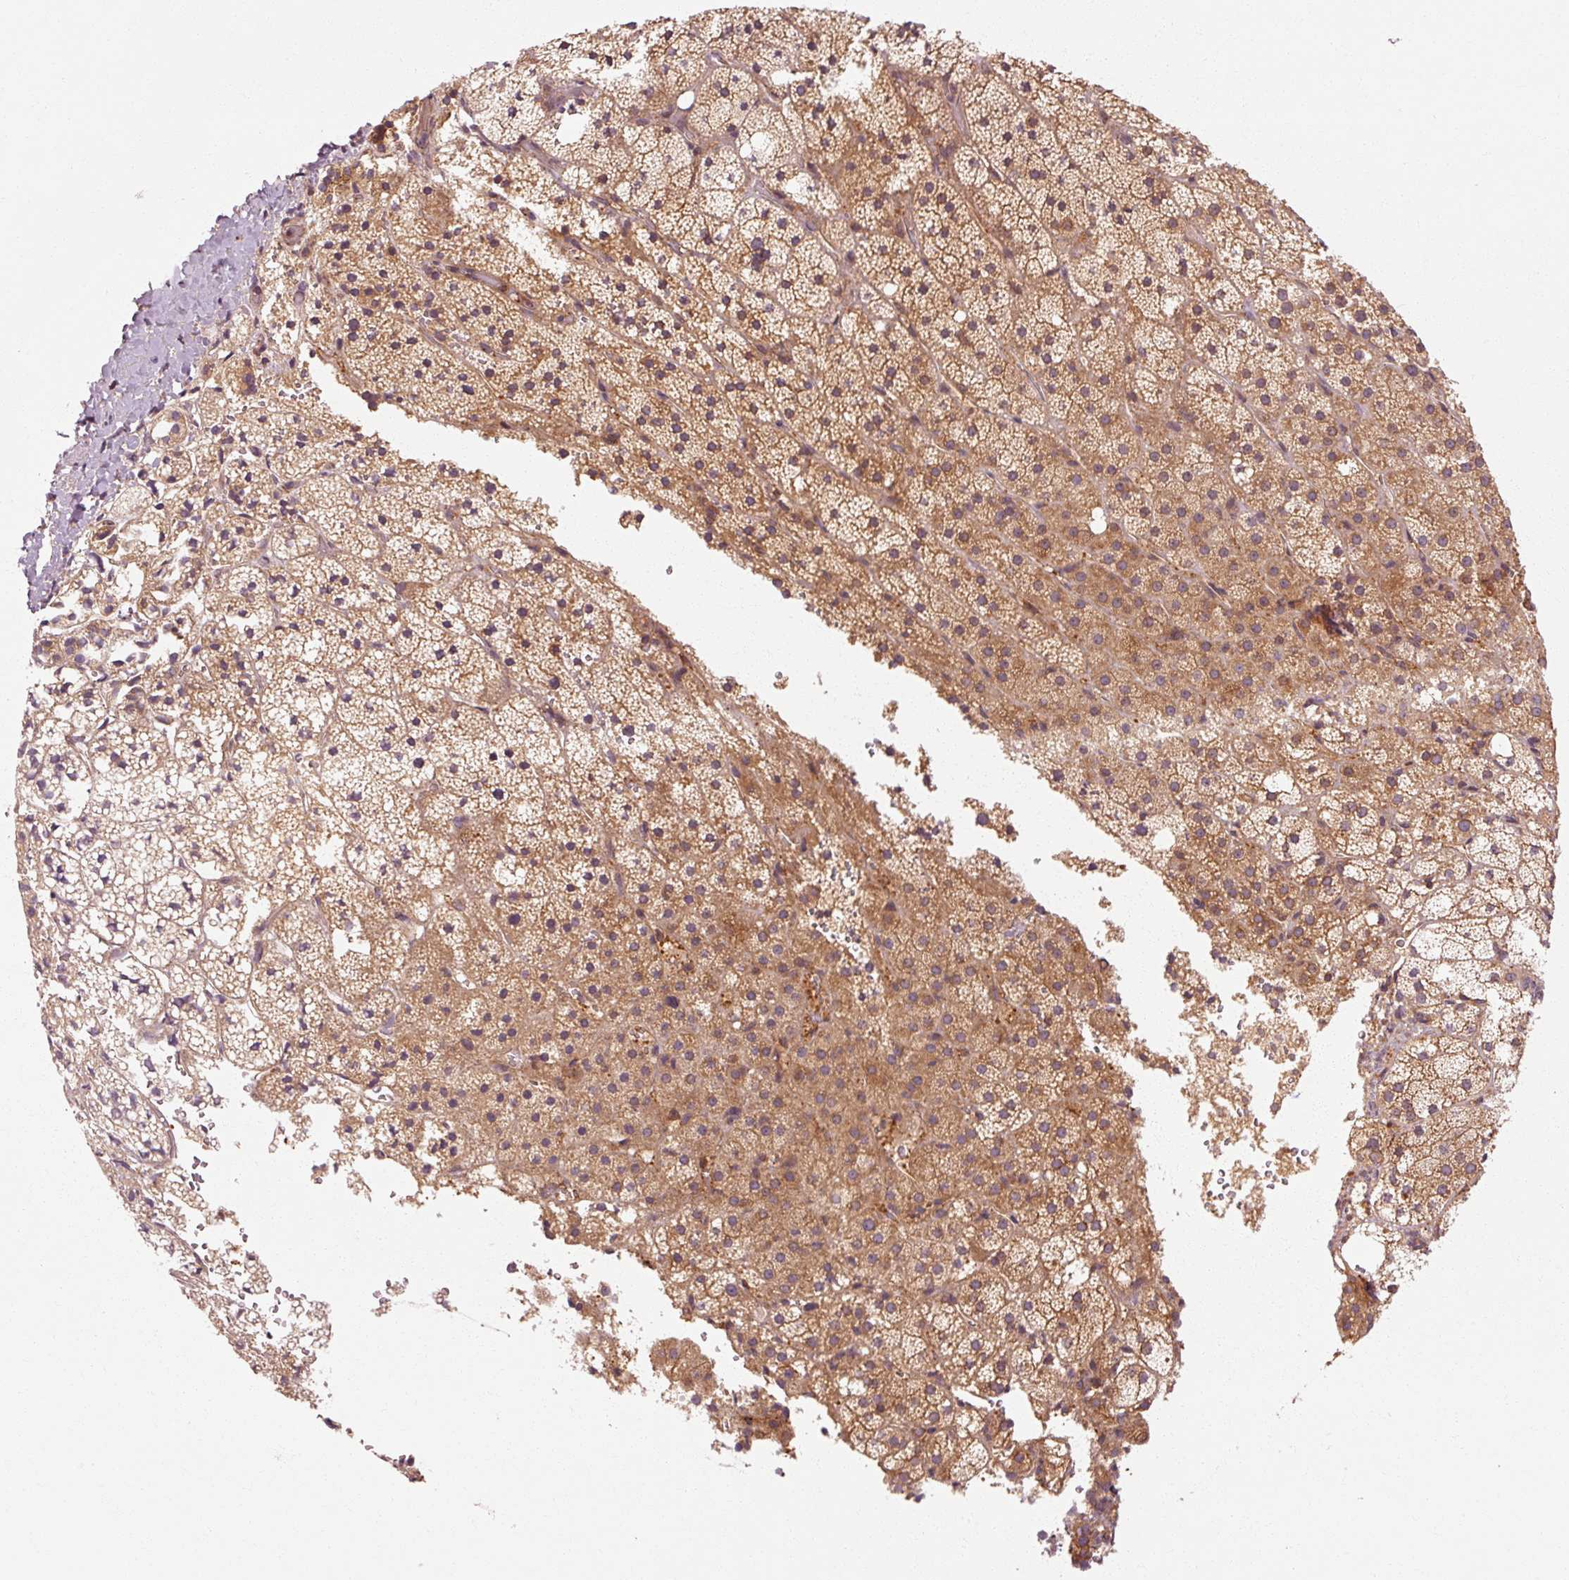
{"staining": {"intensity": "moderate", "quantity": ">75%", "location": "cytoplasmic/membranous"}, "tissue": "adrenal gland", "cell_type": "Glandular cells", "image_type": "normal", "snomed": [{"axis": "morphology", "description": "Normal tissue, NOS"}, {"axis": "topography", "description": "Adrenal gland"}], "caption": "Glandular cells demonstrate moderate cytoplasmic/membranous positivity in about >75% of cells in unremarkable adrenal gland.", "gene": "CTNNA1", "patient": {"sex": "male", "age": 53}}